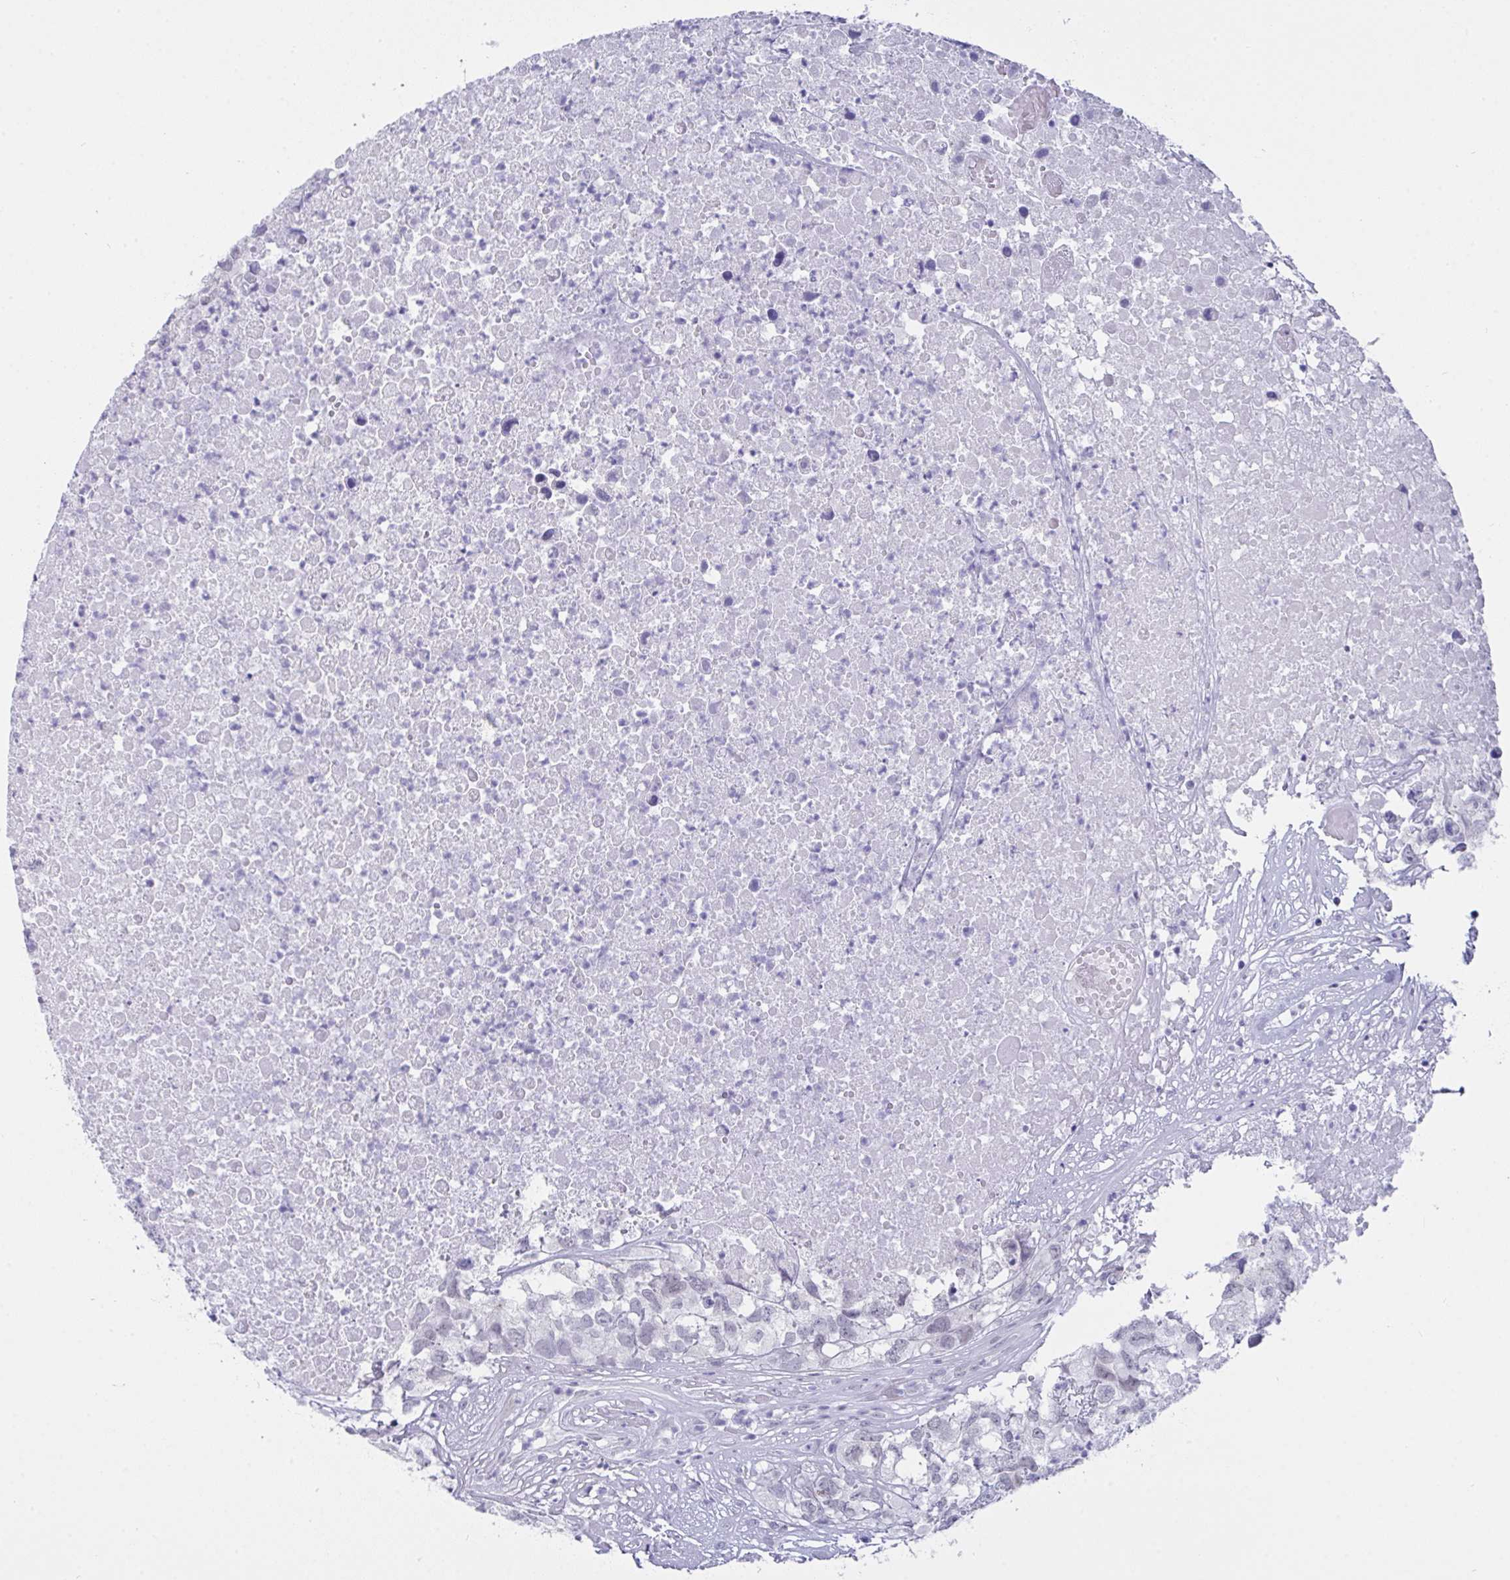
{"staining": {"intensity": "negative", "quantity": "none", "location": "none"}, "tissue": "testis cancer", "cell_type": "Tumor cells", "image_type": "cancer", "snomed": [{"axis": "morphology", "description": "Carcinoma, Embryonal, NOS"}, {"axis": "topography", "description": "Testis"}], "caption": "The immunohistochemistry (IHC) micrograph has no significant staining in tumor cells of testis cancer tissue.", "gene": "FBXL22", "patient": {"sex": "male", "age": 83}}